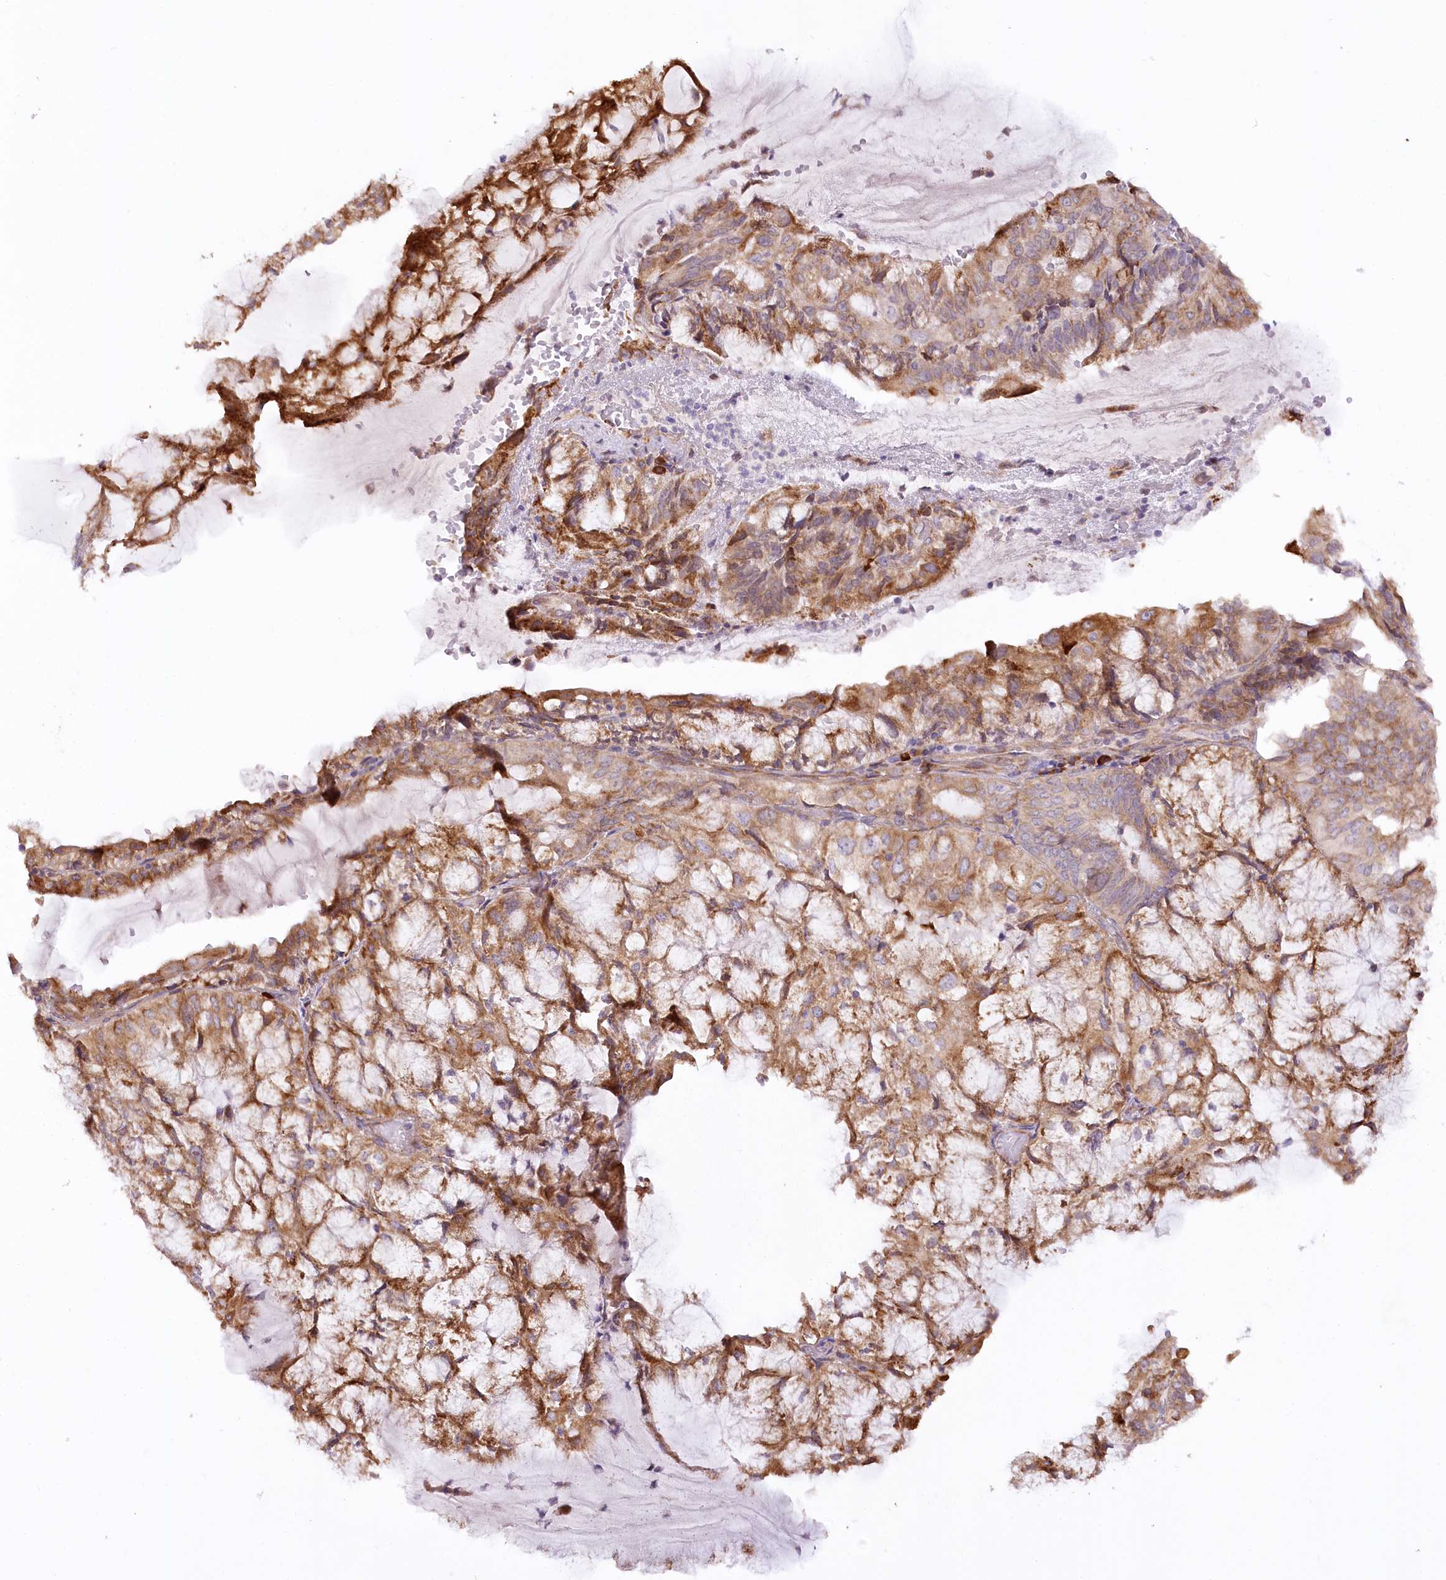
{"staining": {"intensity": "moderate", "quantity": ">75%", "location": "cytoplasmic/membranous"}, "tissue": "endometrial cancer", "cell_type": "Tumor cells", "image_type": "cancer", "snomed": [{"axis": "morphology", "description": "Adenocarcinoma, NOS"}, {"axis": "topography", "description": "Endometrium"}], "caption": "A photomicrograph of endometrial cancer stained for a protein reveals moderate cytoplasmic/membranous brown staining in tumor cells. (Brightfield microscopy of DAB IHC at high magnification).", "gene": "NCKAP5", "patient": {"sex": "female", "age": 81}}